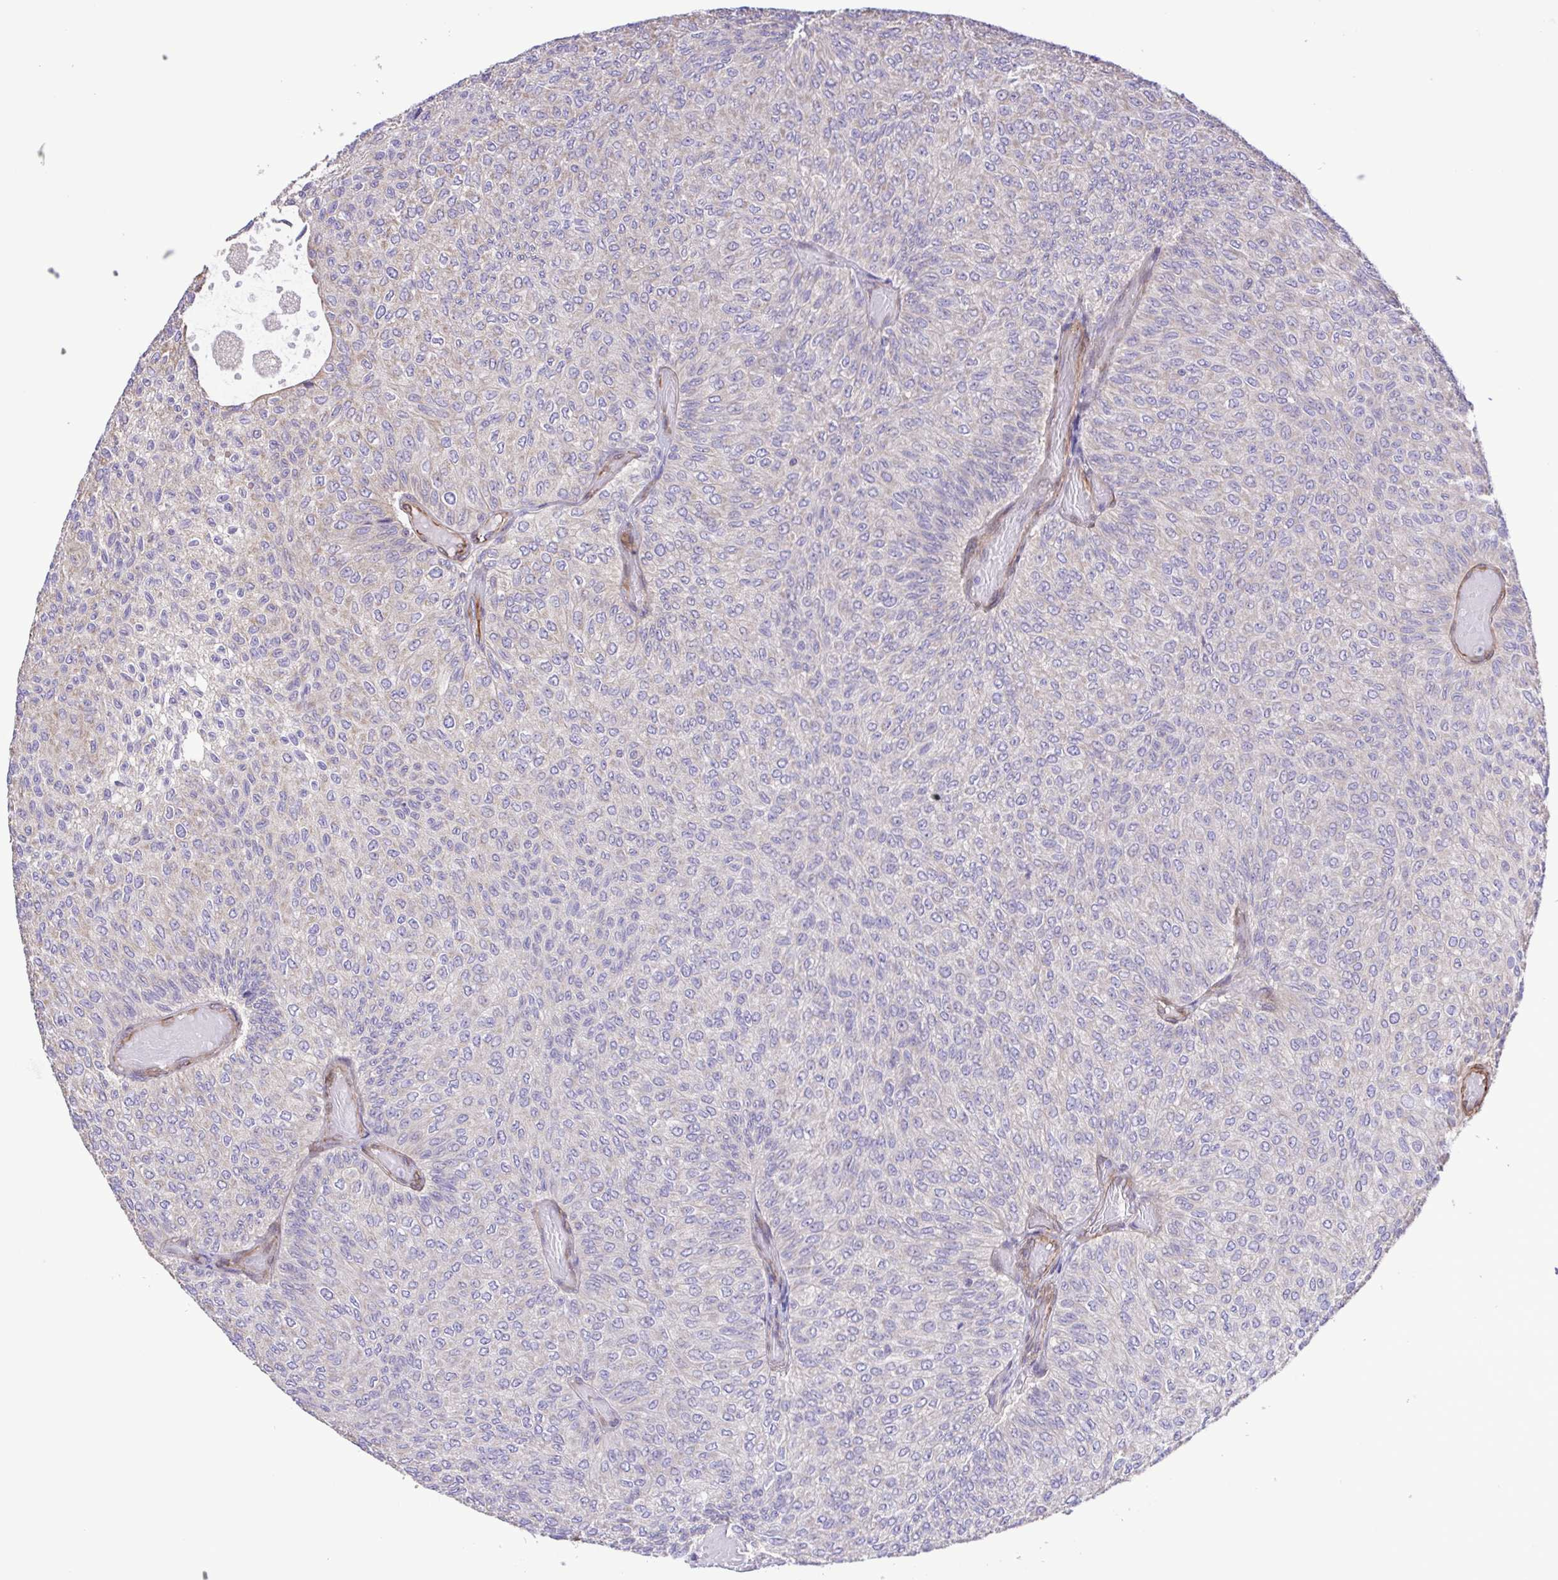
{"staining": {"intensity": "negative", "quantity": "none", "location": "none"}, "tissue": "urothelial cancer", "cell_type": "Tumor cells", "image_type": "cancer", "snomed": [{"axis": "morphology", "description": "Urothelial carcinoma, Low grade"}, {"axis": "topography", "description": "Urinary bladder"}], "caption": "Protein analysis of urothelial carcinoma (low-grade) reveals no significant positivity in tumor cells.", "gene": "FLT1", "patient": {"sex": "male", "age": 78}}